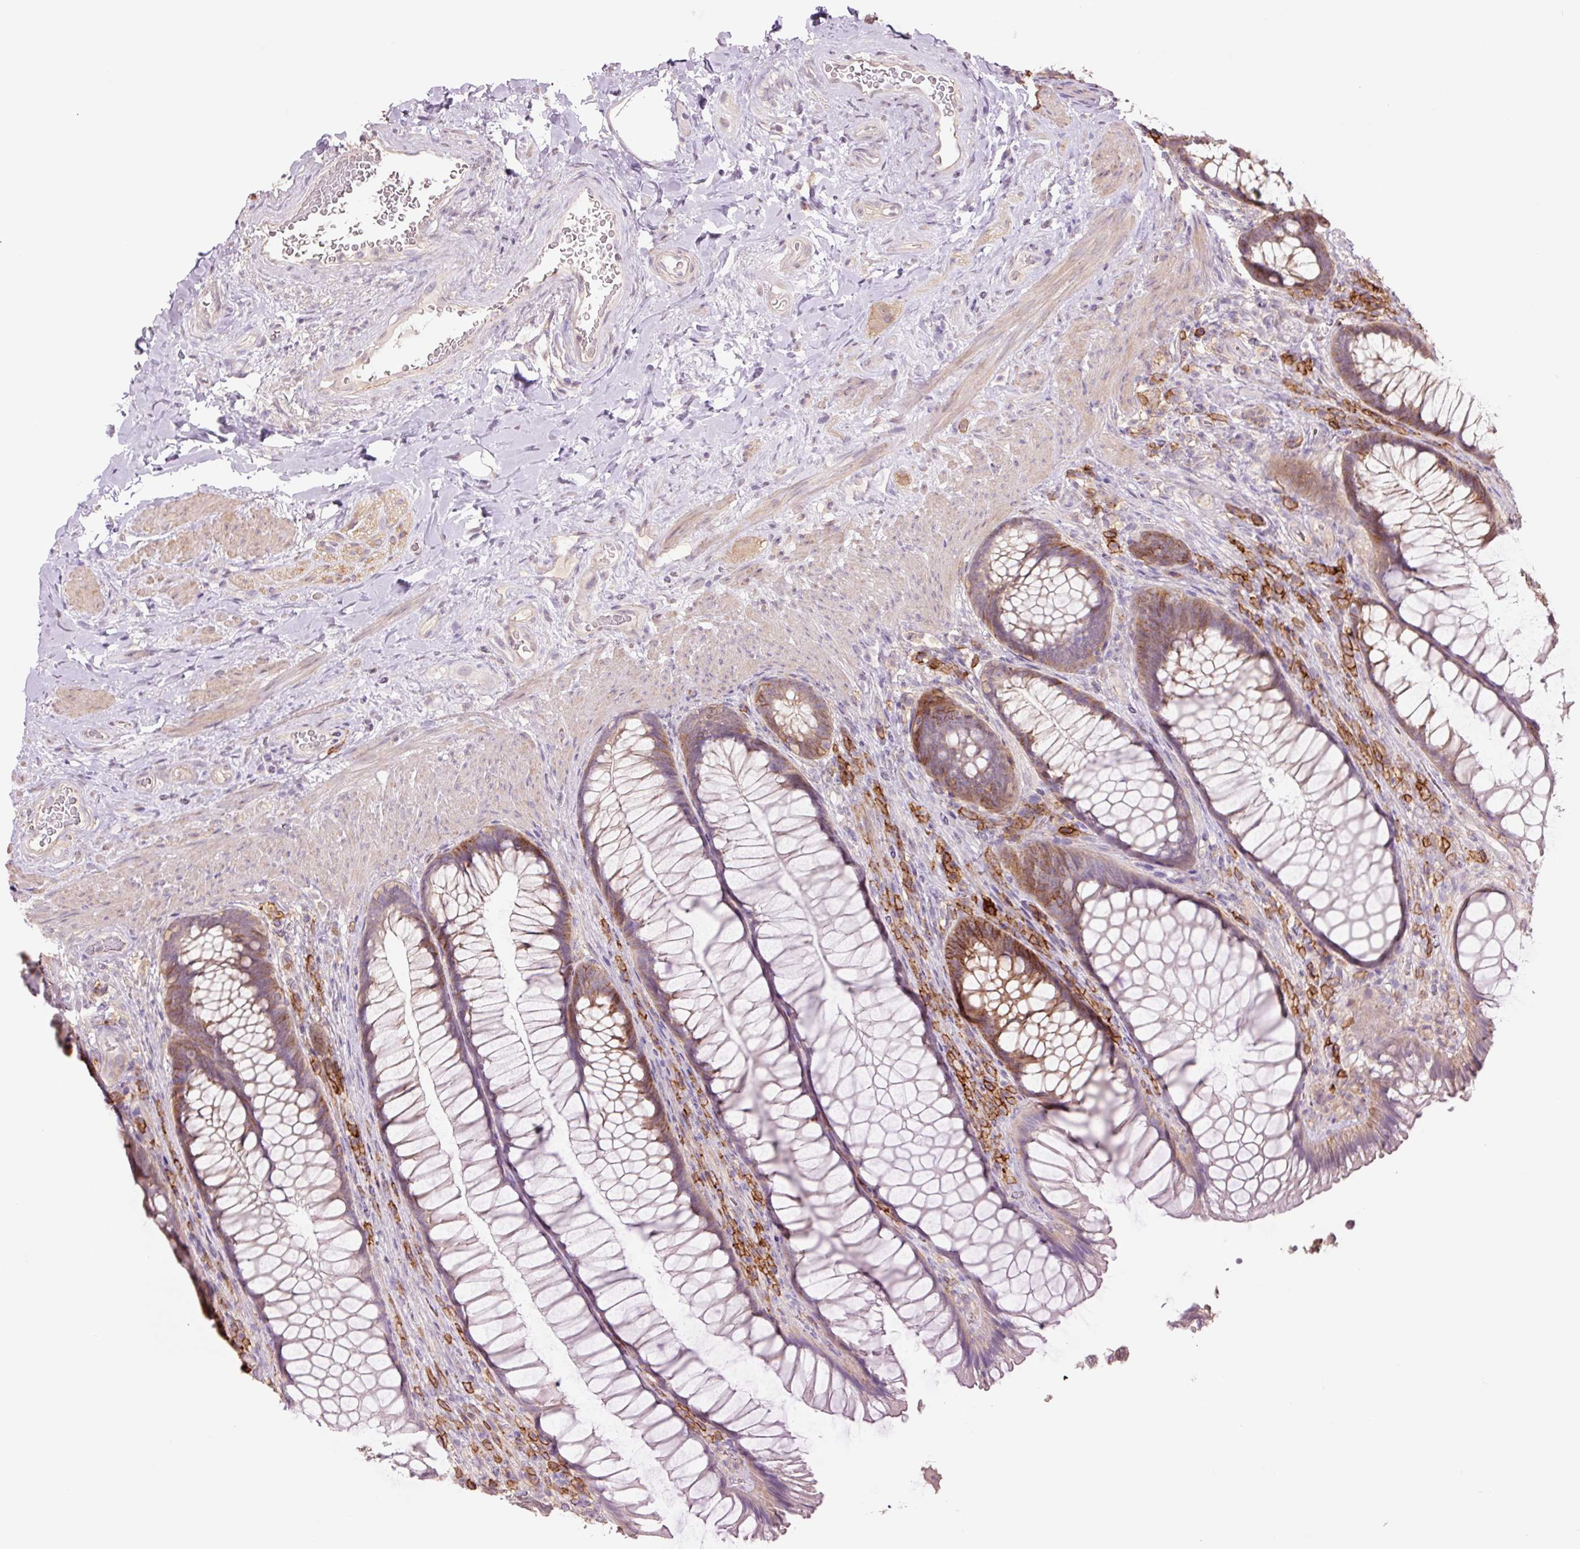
{"staining": {"intensity": "moderate", "quantity": "25%-75%", "location": "cytoplasmic/membranous"}, "tissue": "rectum", "cell_type": "Glandular cells", "image_type": "normal", "snomed": [{"axis": "morphology", "description": "Normal tissue, NOS"}, {"axis": "topography", "description": "Rectum"}], "caption": "Unremarkable rectum was stained to show a protein in brown. There is medium levels of moderate cytoplasmic/membranous positivity in about 25%-75% of glandular cells.", "gene": "SLC1A4", "patient": {"sex": "male", "age": 53}}